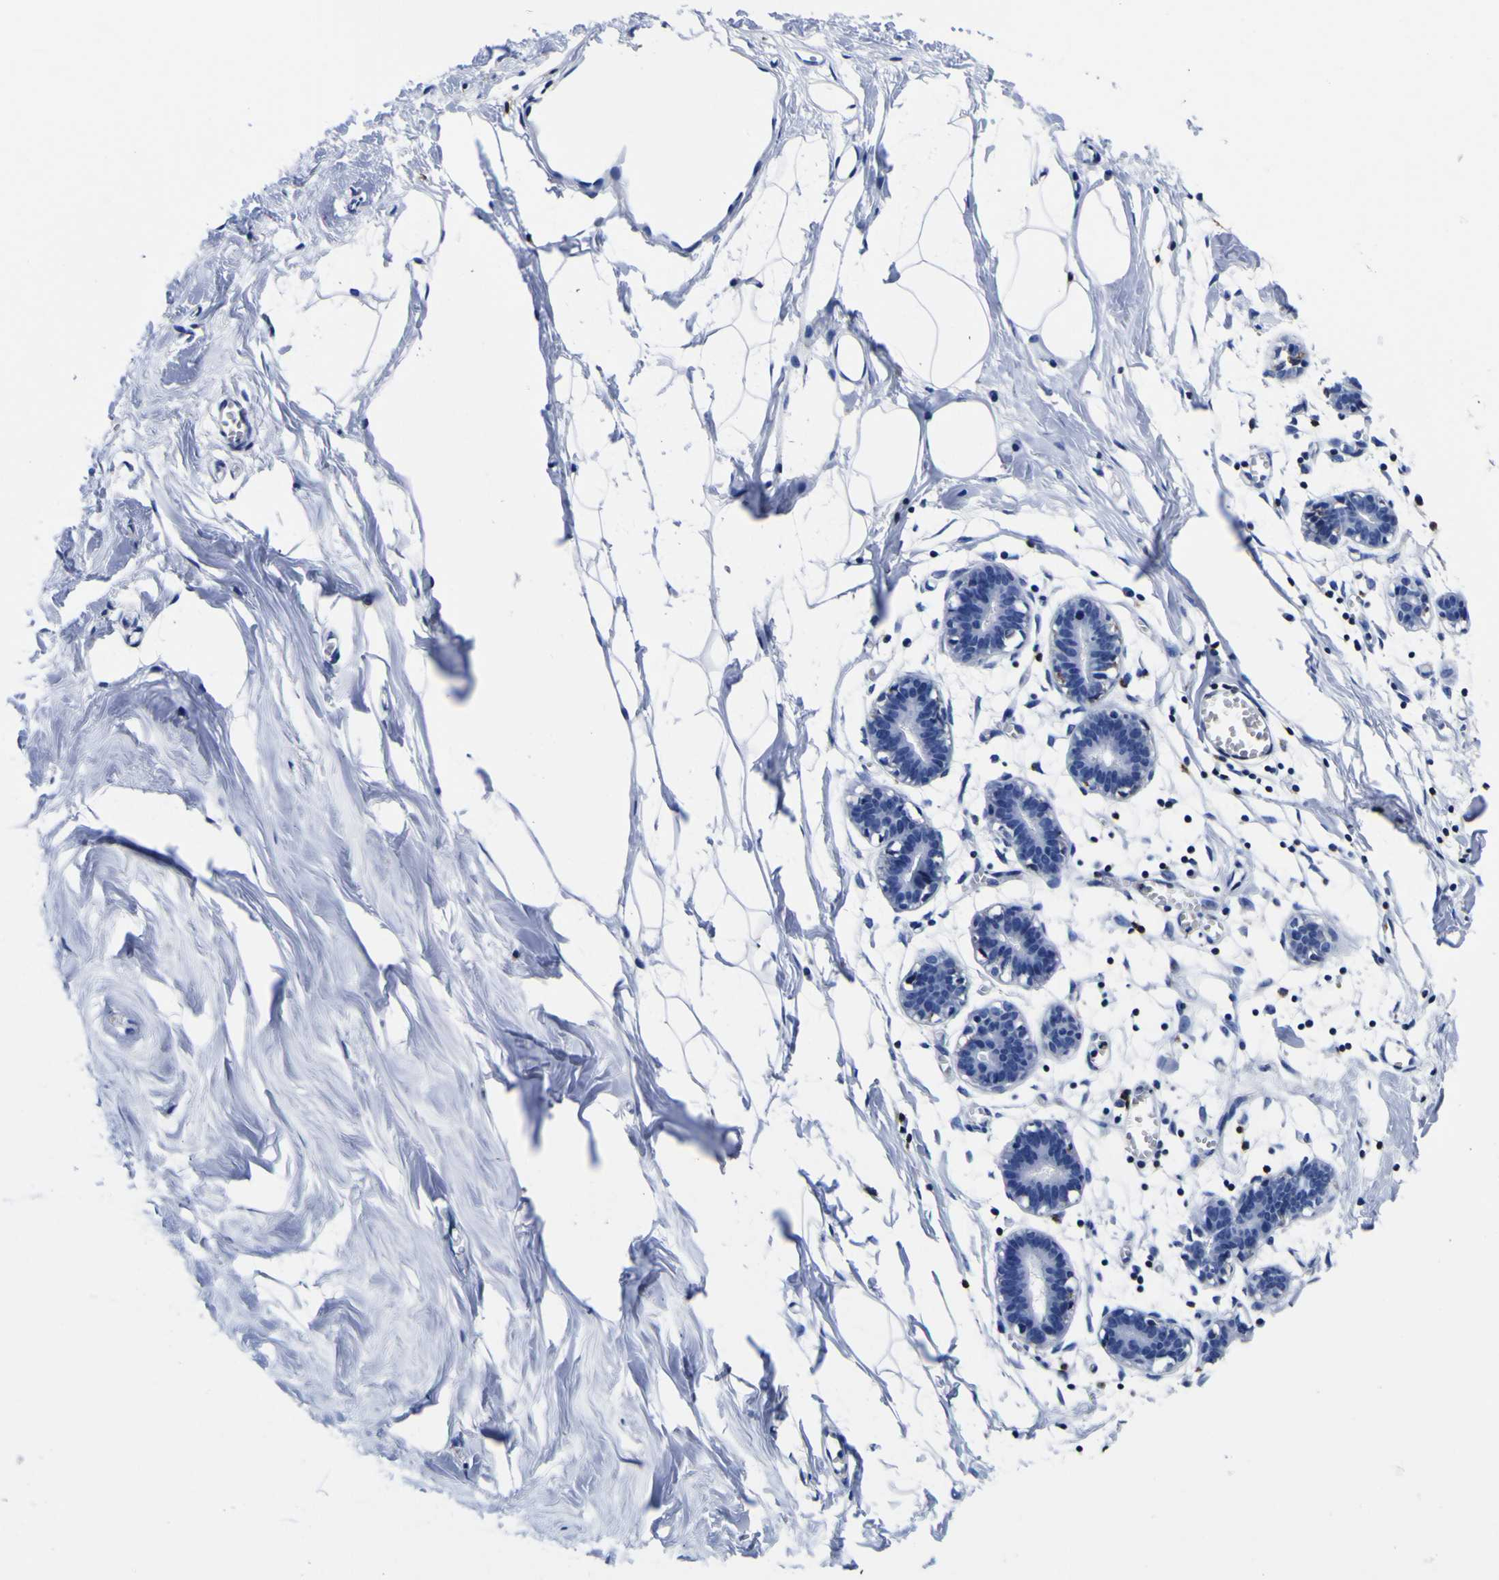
{"staining": {"intensity": "negative", "quantity": "none", "location": "none"}, "tissue": "breast", "cell_type": "Adipocytes", "image_type": "normal", "snomed": [{"axis": "morphology", "description": "Normal tissue, NOS"}, {"axis": "topography", "description": "Breast"}], "caption": "Adipocytes are negative for brown protein staining in unremarkable breast. (DAB immunohistochemistry (IHC) visualized using brightfield microscopy, high magnification).", "gene": "HLA", "patient": {"sex": "female", "age": 27}}